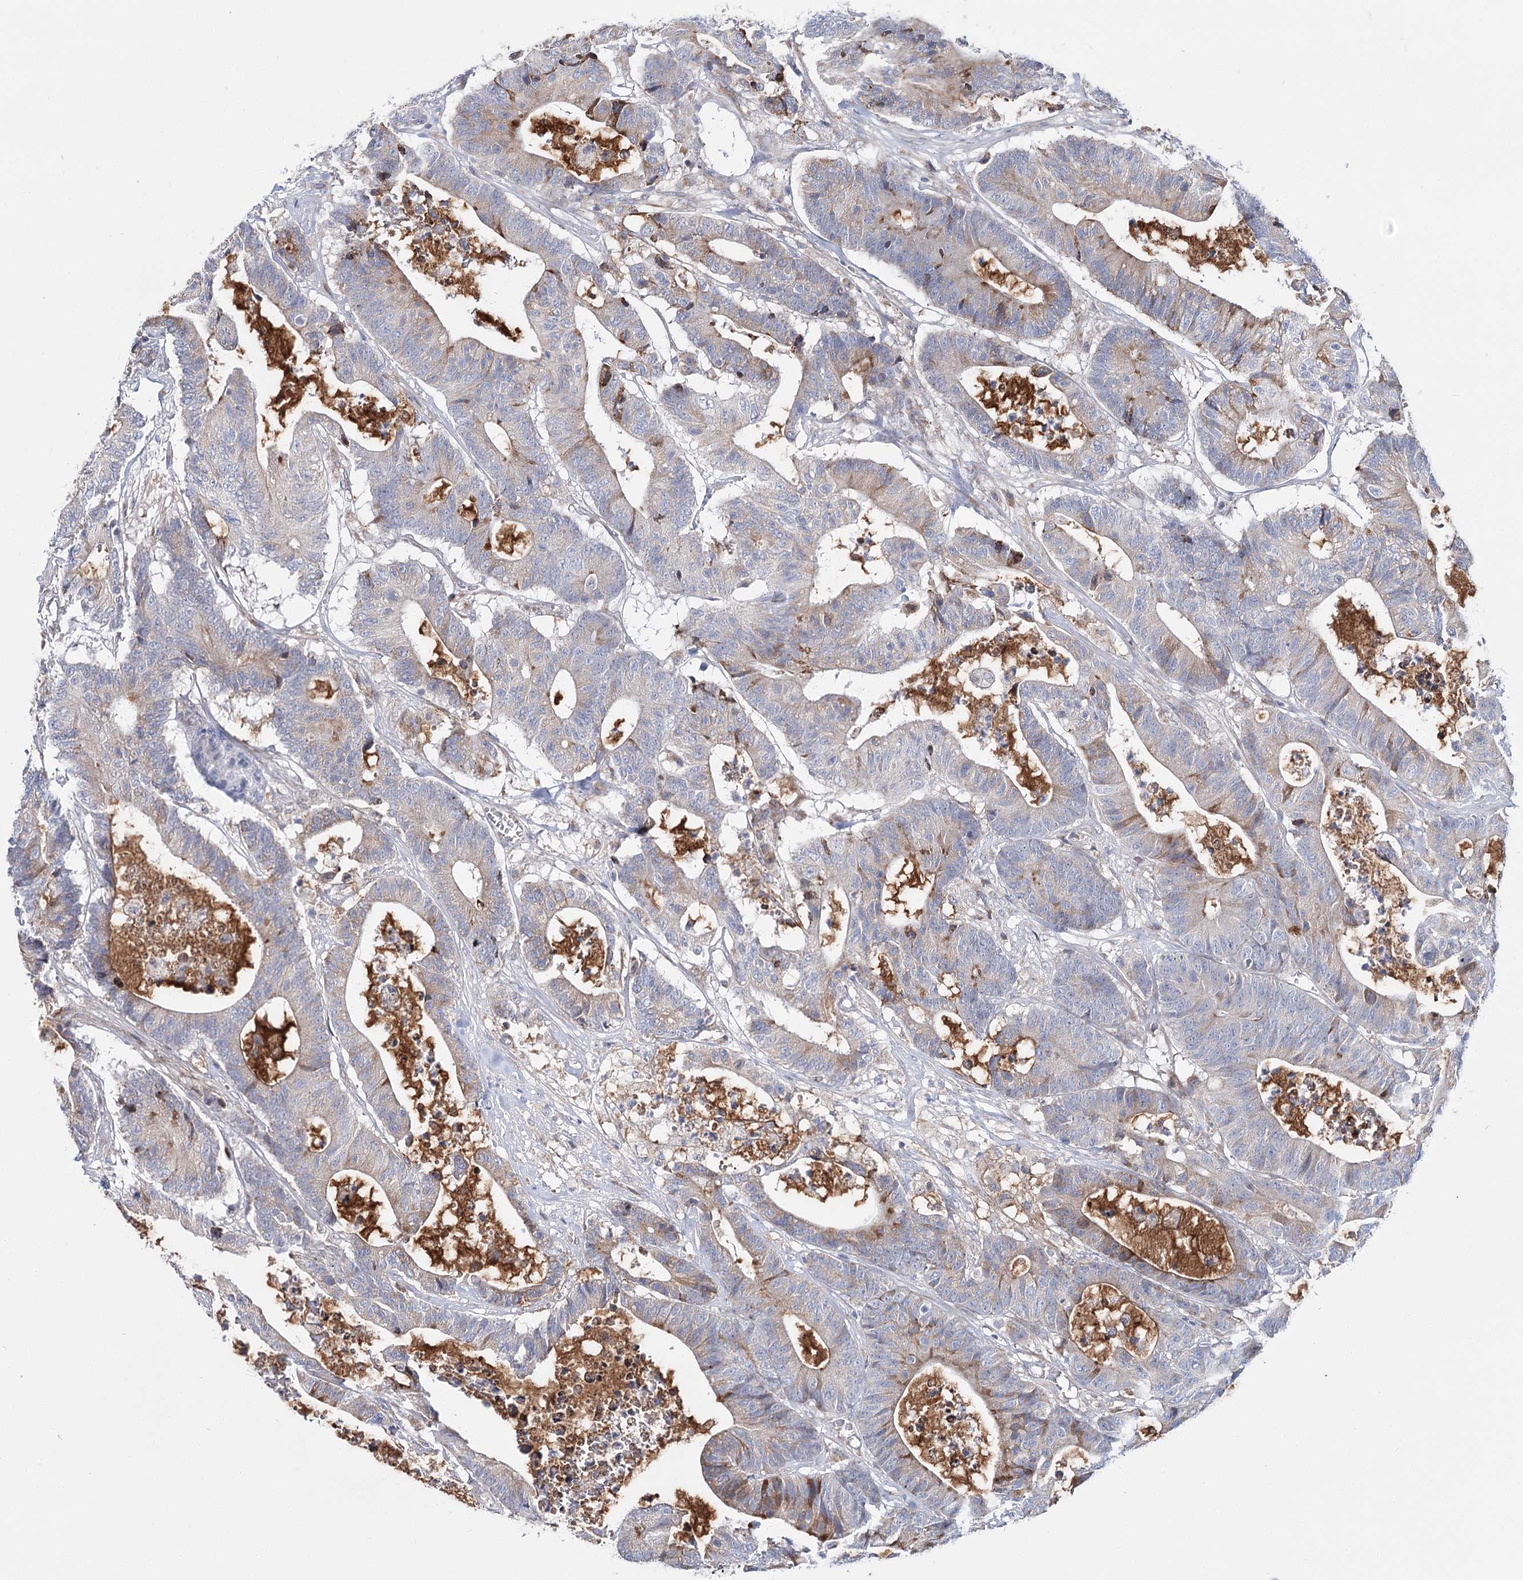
{"staining": {"intensity": "moderate", "quantity": "<25%", "location": "cytoplasmic/membranous"}, "tissue": "colorectal cancer", "cell_type": "Tumor cells", "image_type": "cancer", "snomed": [{"axis": "morphology", "description": "Adenocarcinoma, NOS"}, {"axis": "topography", "description": "Colon"}], "caption": "There is low levels of moderate cytoplasmic/membranous staining in tumor cells of colorectal adenocarcinoma, as demonstrated by immunohistochemical staining (brown color).", "gene": "CPLANE1", "patient": {"sex": "female", "age": 84}}